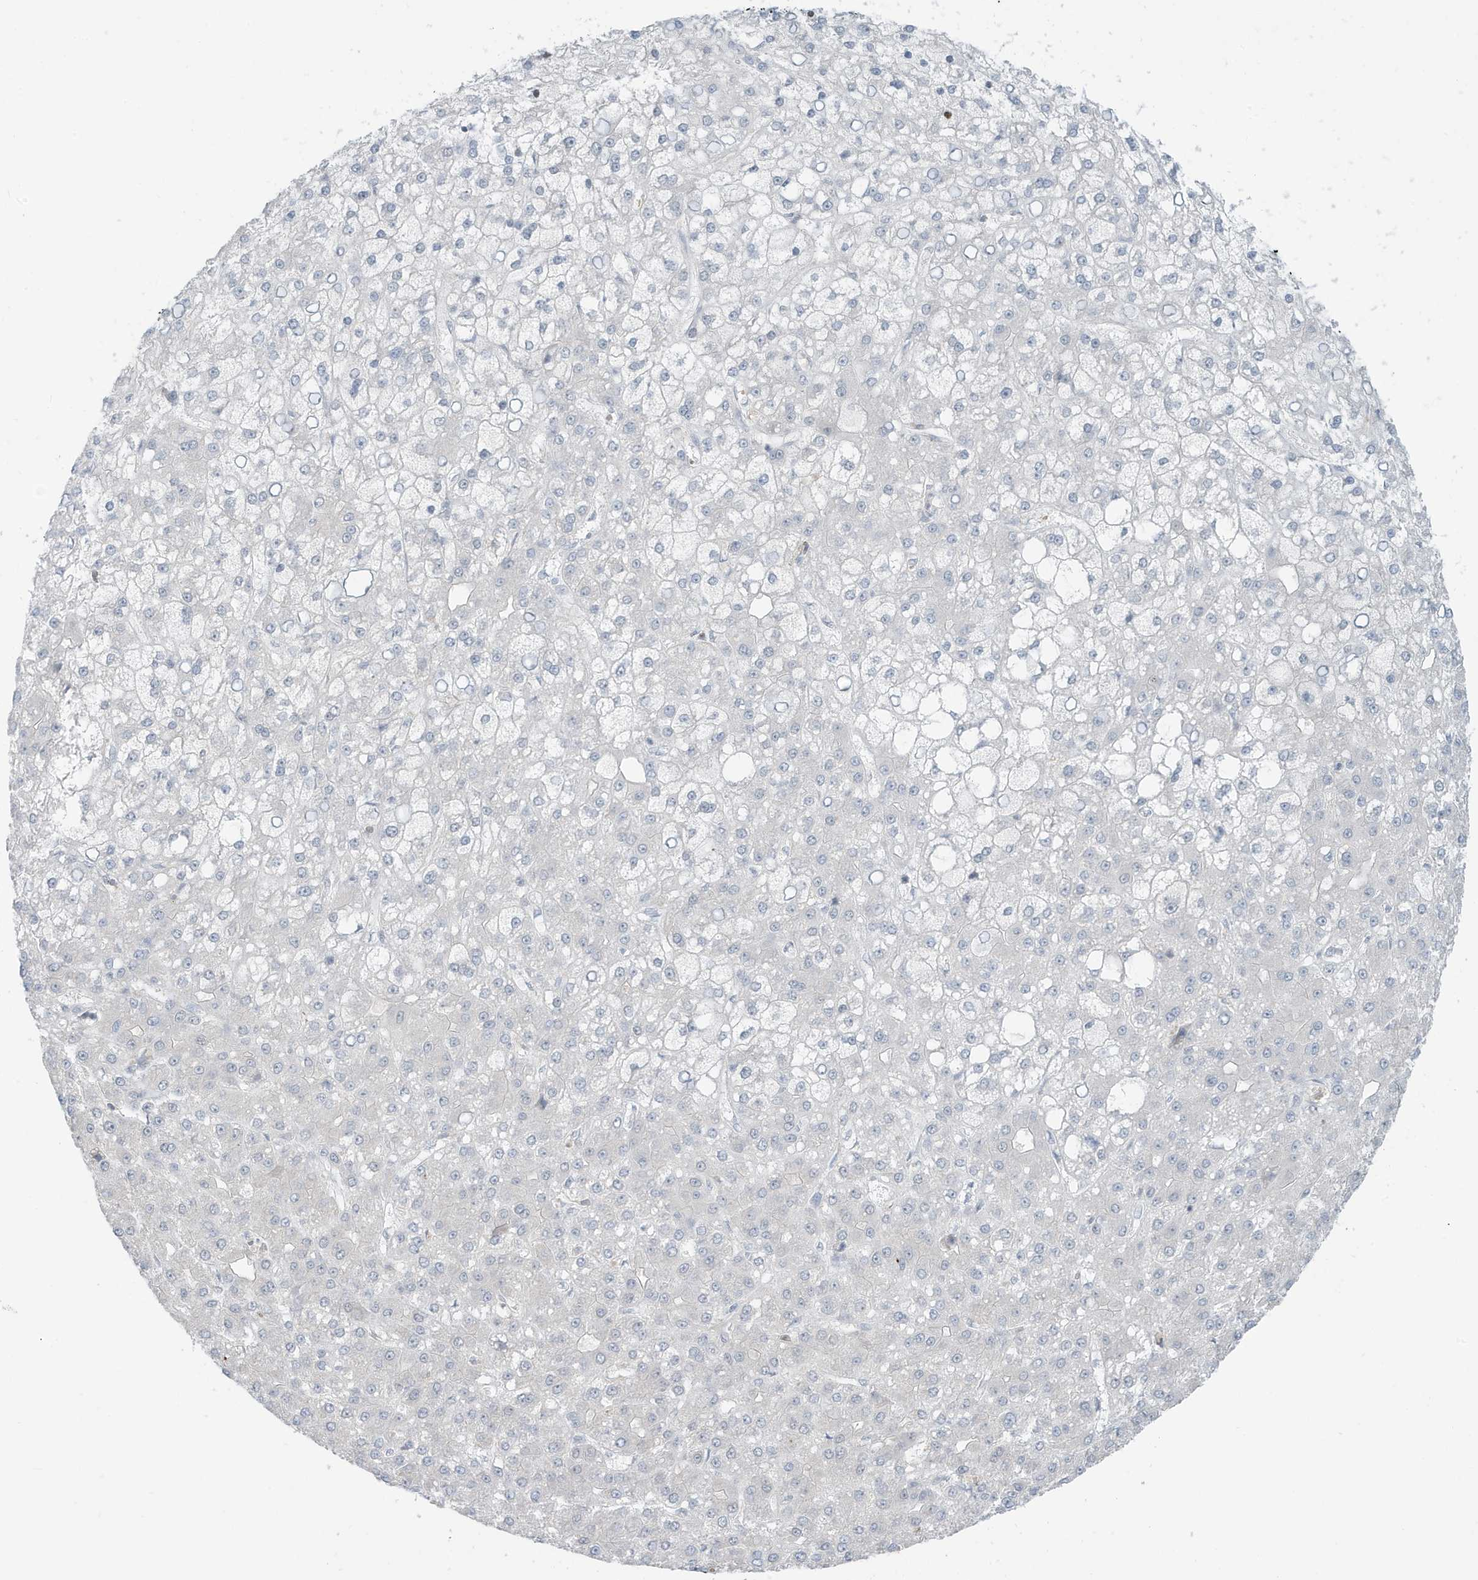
{"staining": {"intensity": "negative", "quantity": "none", "location": "none"}, "tissue": "liver cancer", "cell_type": "Tumor cells", "image_type": "cancer", "snomed": [{"axis": "morphology", "description": "Carcinoma, Hepatocellular, NOS"}, {"axis": "topography", "description": "Liver"}], "caption": "High magnification brightfield microscopy of liver cancer (hepatocellular carcinoma) stained with DAB (brown) and counterstained with hematoxylin (blue): tumor cells show no significant positivity.", "gene": "OGA", "patient": {"sex": "male", "age": 67}}